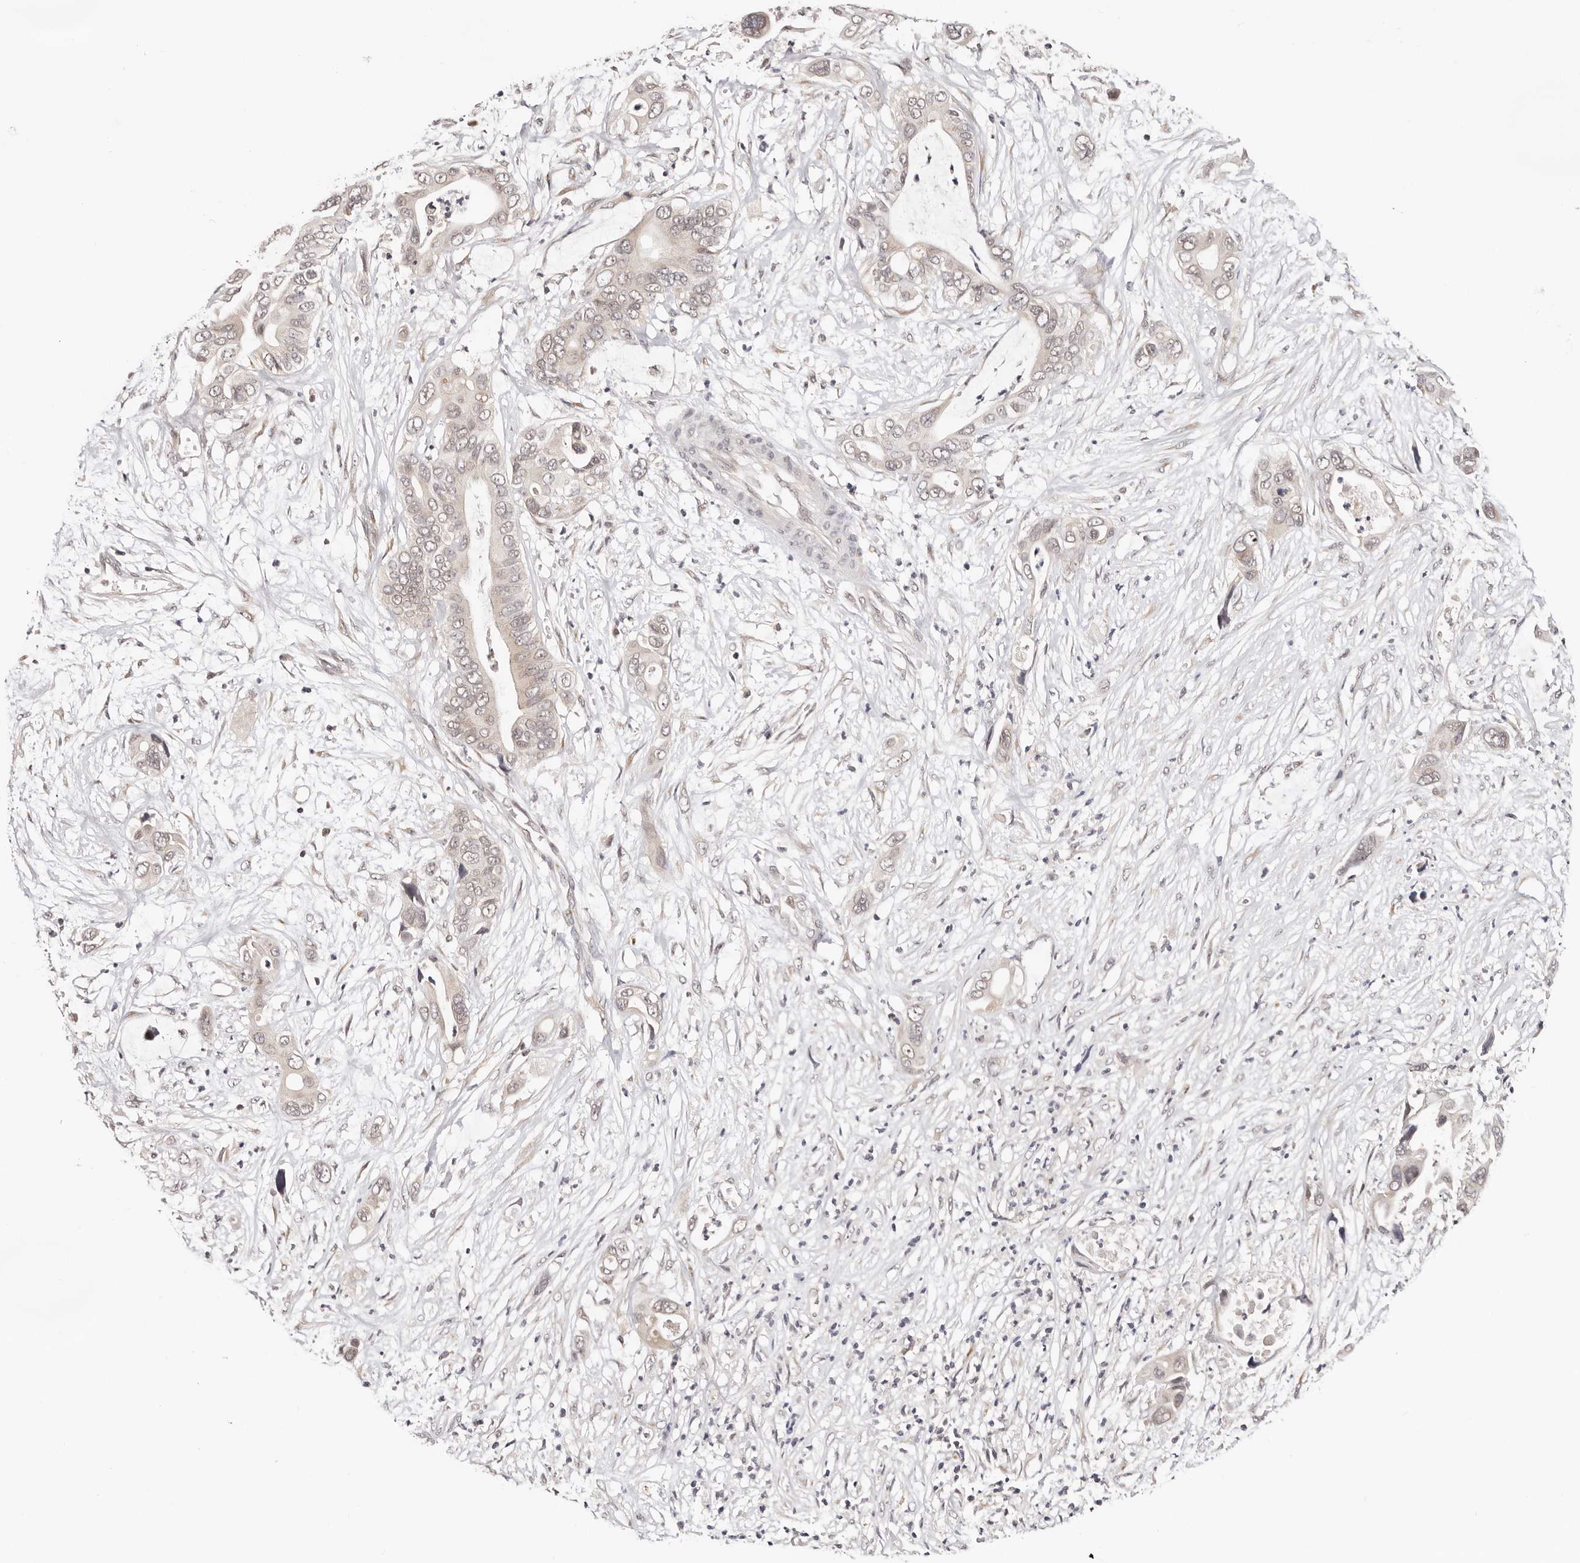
{"staining": {"intensity": "weak", "quantity": ">75%", "location": "nuclear"}, "tissue": "pancreatic cancer", "cell_type": "Tumor cells", "image_type": "cancer", "snomed": [{"axis": "morphology", "description": "Adenocarcinoma, NOS"}, {"axis": "topography", "description": "Pancreas"}], "caption": "Pancreatic adenocarcinoma stained for a protein (brown) exhibits weak nuclear positive expression in approximately >75% of tumor cells.", "gene": "VIPAS39", "patient": {"sex": "male", "age": 66}}